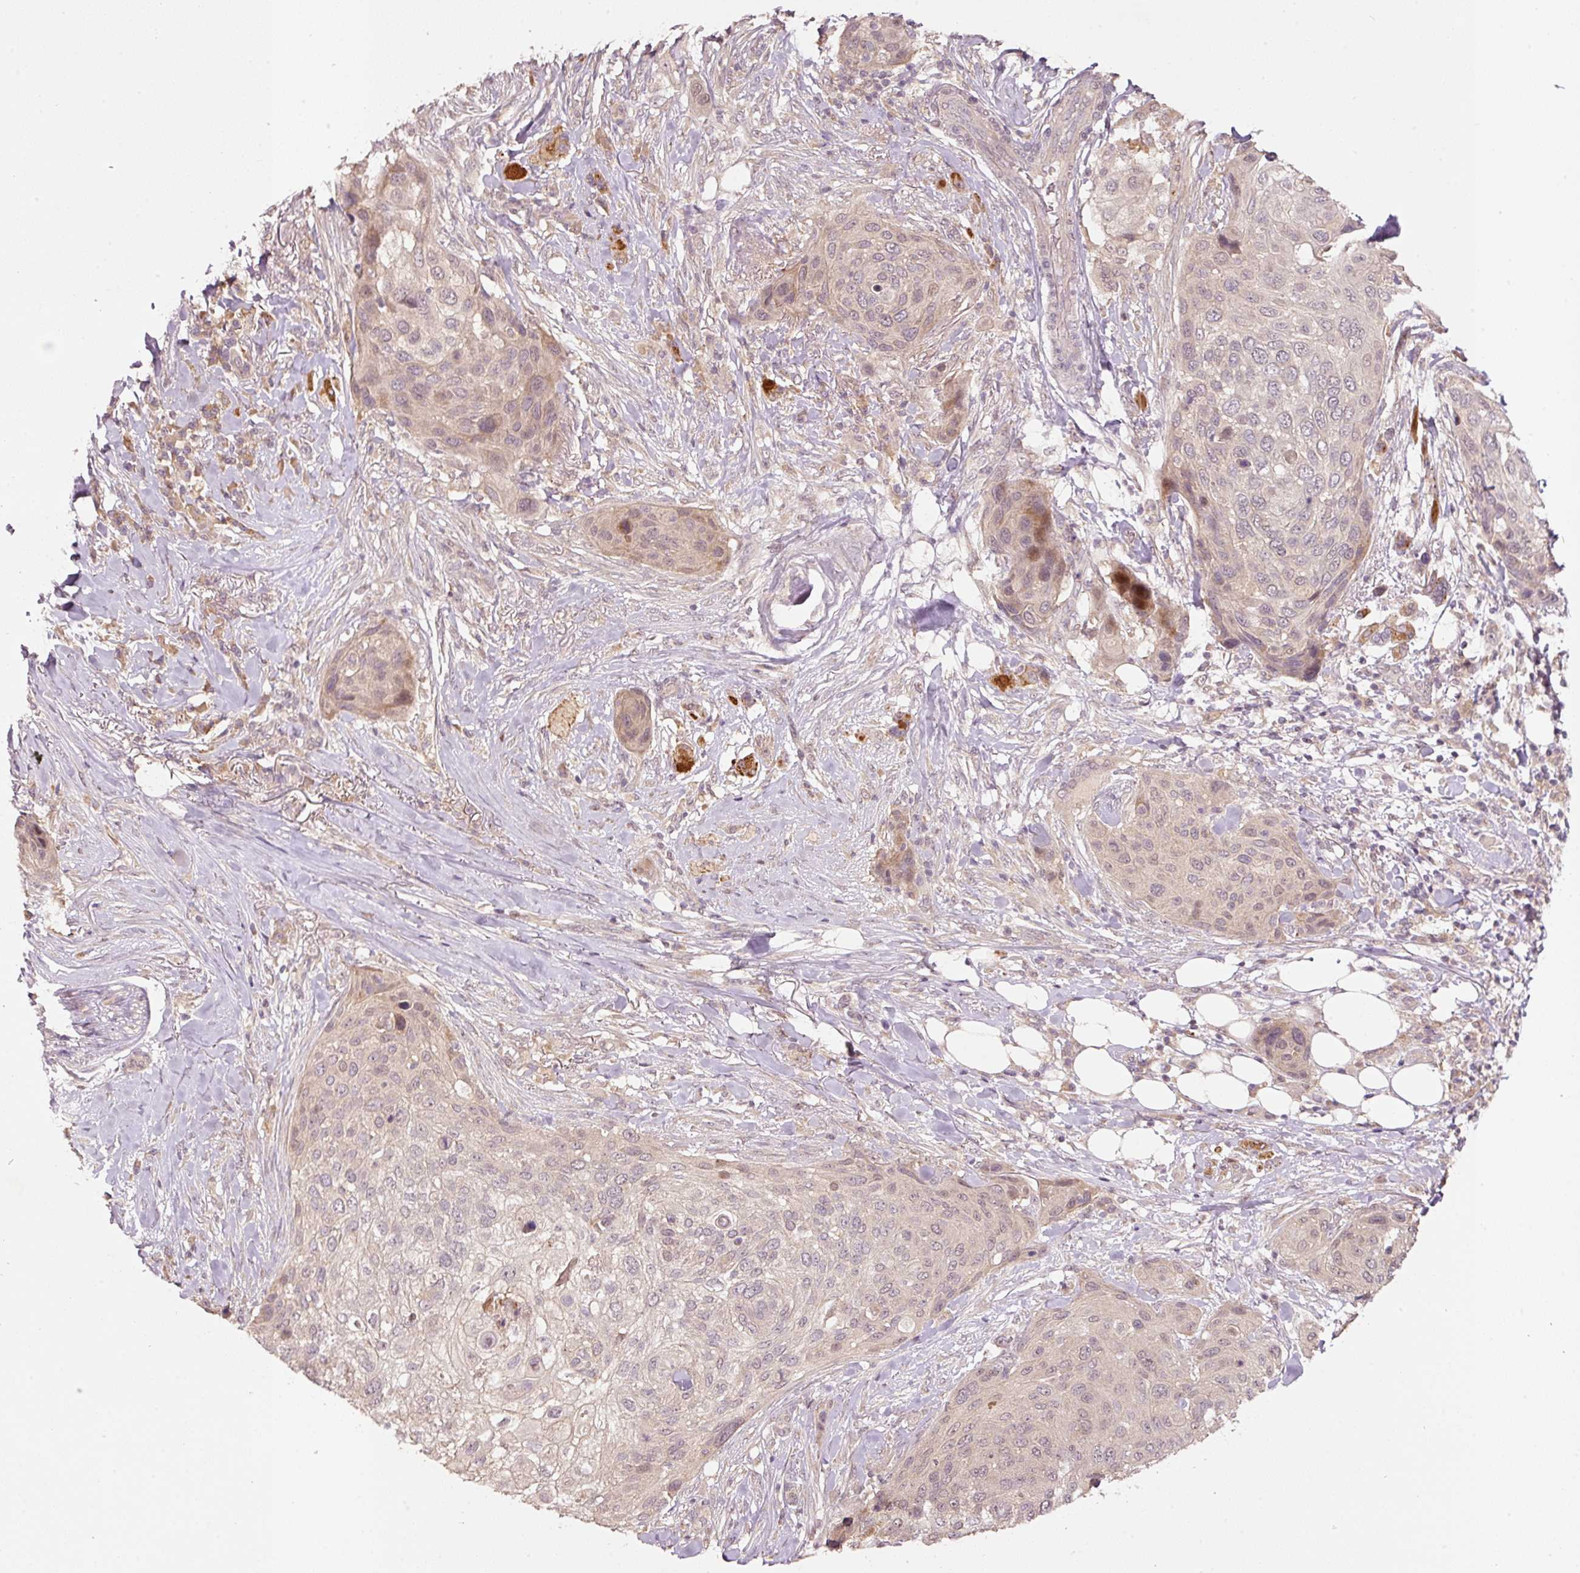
{"staining": {"intensity": "negative", "quantity": "none", "location": "none"}, "tissue": "skin cancer", "cell_type": "Tumor cells", "image_type": "cancer", "snomed": [{"axis": "morphology", "description": "Squamous cell carcinoma, NOS"}, {"axis": "topography", "description": "Skin"}], "caption": "Protein analysis of skin cancer (squamous cell carcinoma) demonstrates no significant expression in tumor cells. (DAB immunohistochemistry (IHC), high magnification).", "gene": "PCDHB1", "patient": {"sex": "female", "age": 87}}